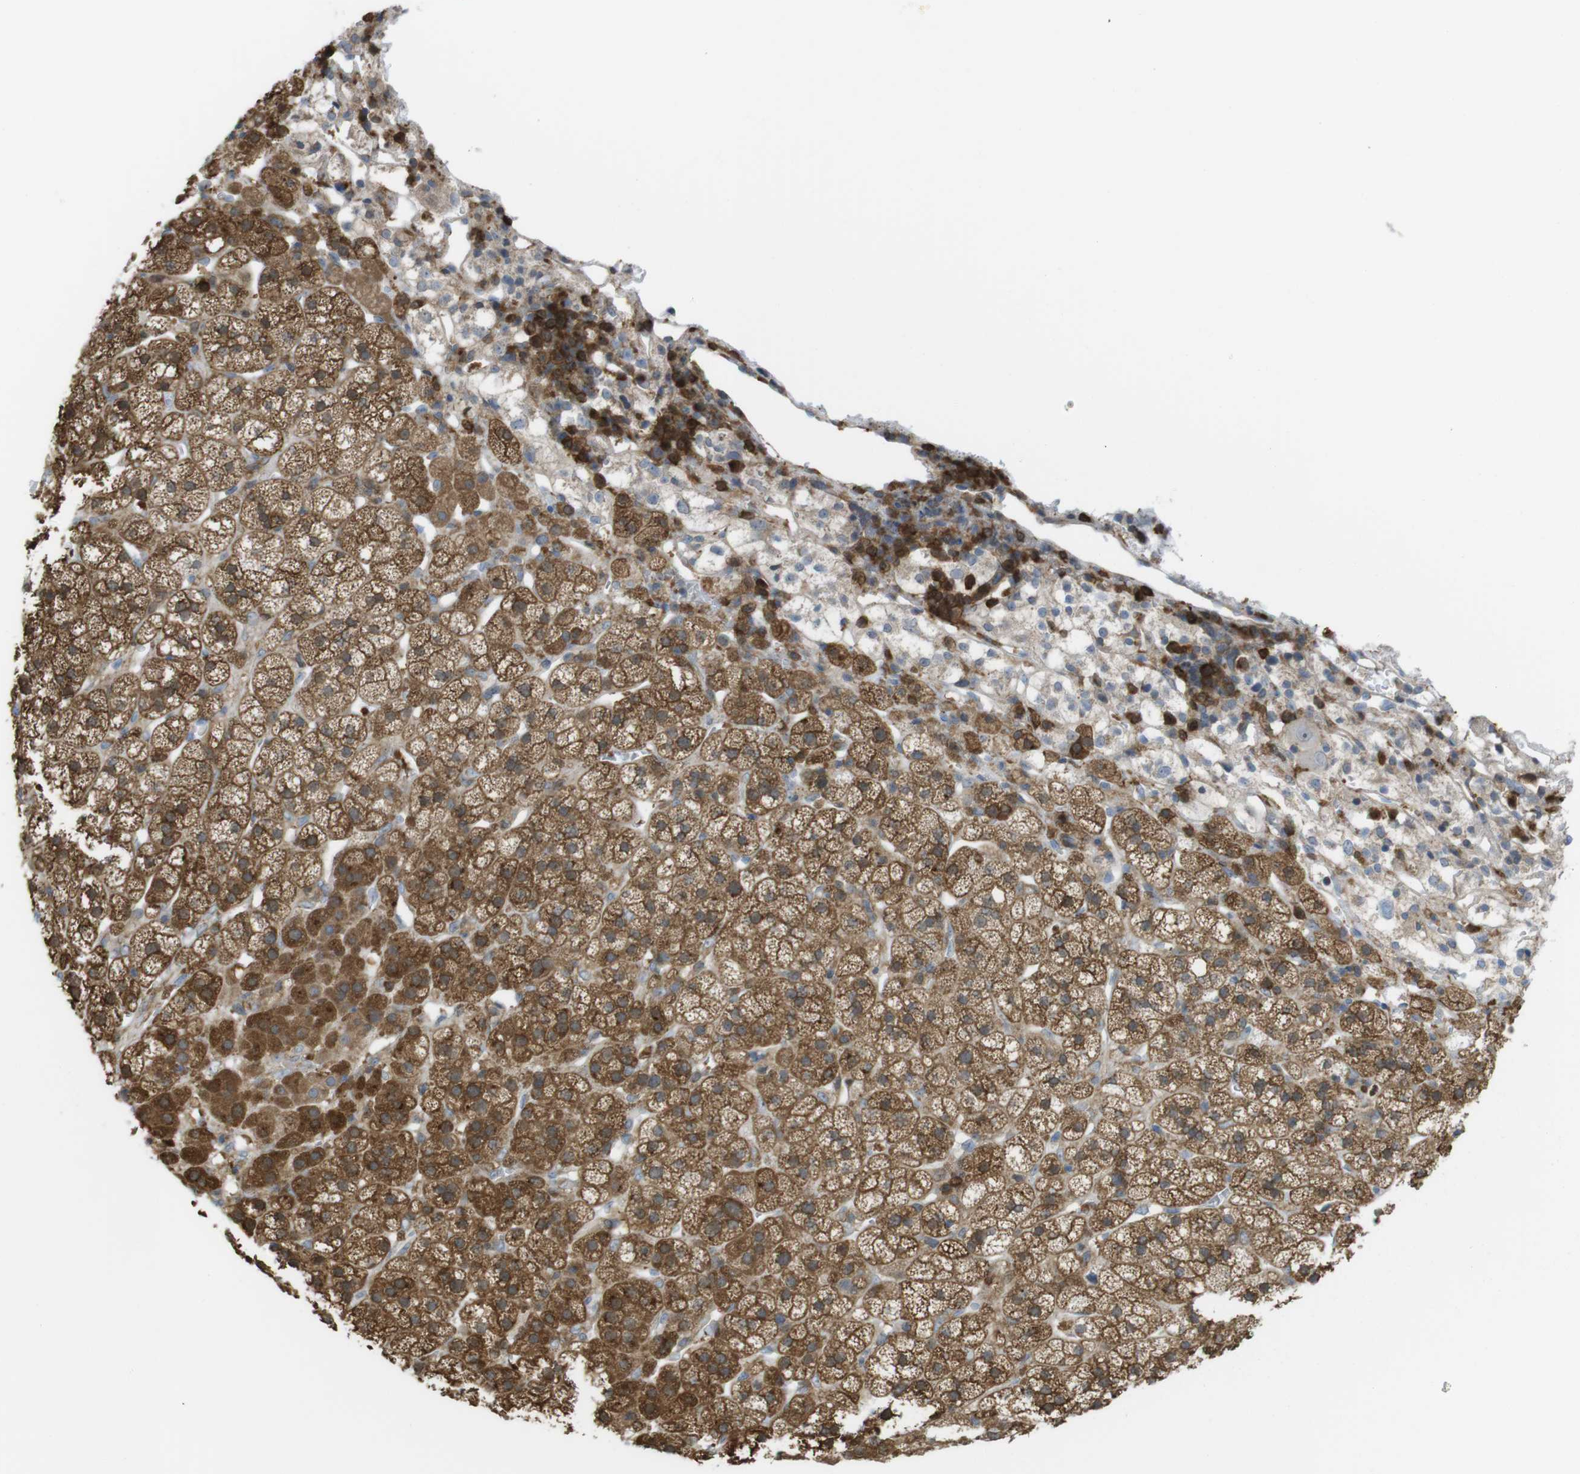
{"staining": {"intensity": "moderate", "quantity": ">75%", "location": "cytoplasmic/membranous"}, "tissue": "adrenal gland", "cell_type": "Glandular cells", "image_type": "normal", "snomed": [{"axis": "morphology", "description": "Normal tissue, NOS"}, {"axis": "topography", "description": "Adrenal gland"}], "caption": "The micrograph displays a brown stain indicating the presence of a protein in the cytoplasmic/membranous of glandular cells in adrenal gland. Using DAB (3,3'-diaminobenzidine) (brown) and hematoxylin (blue) stains, captured at high magnification using brightfield microscopy.", "gene": "PRKCD", "patient": {"sex": "male", "age": 56}}